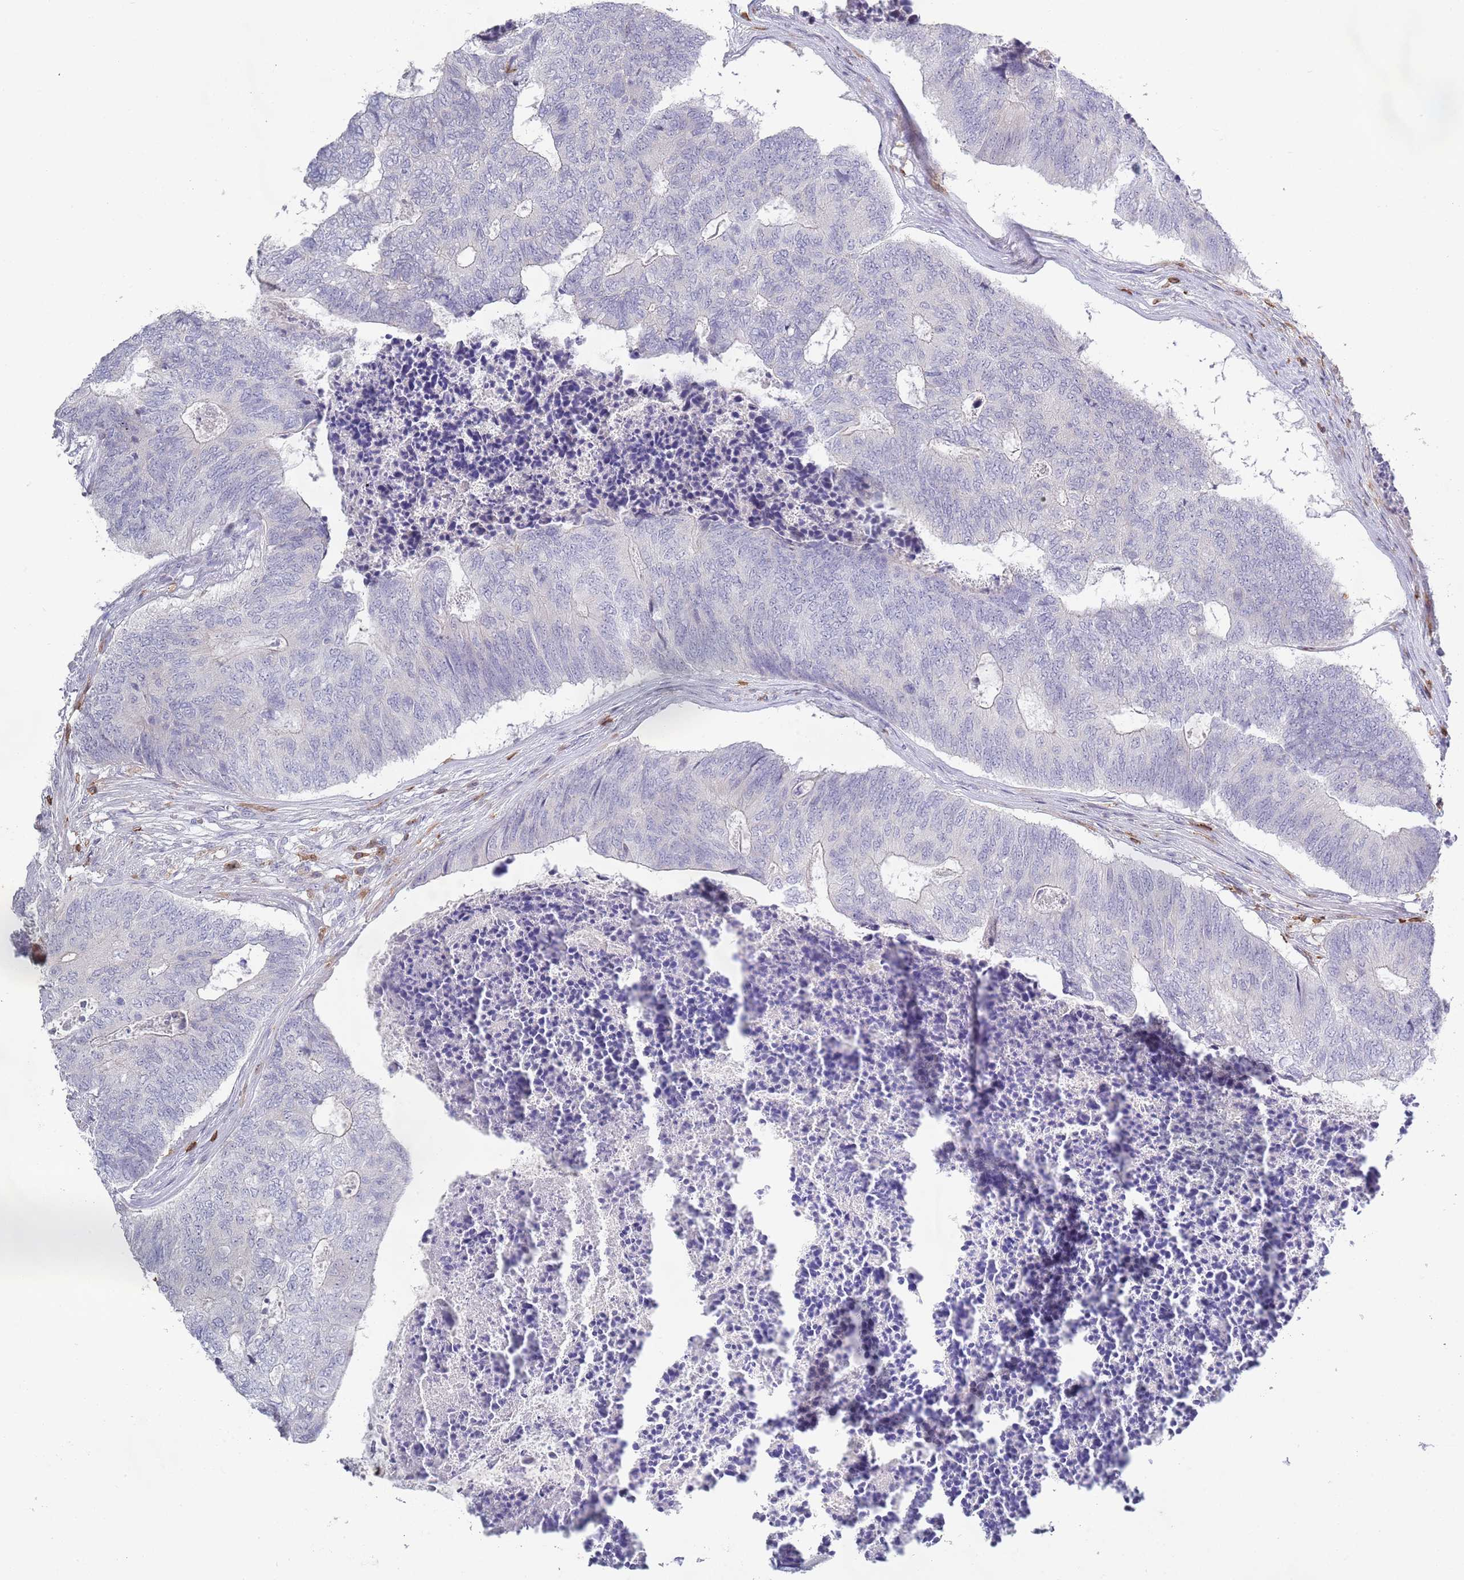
{"staining": {"intensity": "negative", "quantity": "none", "location": "none"}, "tissue": "colorectal cancer", "cell_type": "Tumor cells", "image_type": "cancer", "snomed": [{"axis": "morphology", "description": "Adenocarcinoma, NOS"}, {"axis": "topography", "description": "Colon"}], "caption": "An IHC micrograph of colorectal cancer (adenocarcinoma) is shown. There is no staining in tumor cells of colorectal cancer (adenocarcinoma).", "gene": "LPXN", "patient": {"sex": "female", "age": 67}}